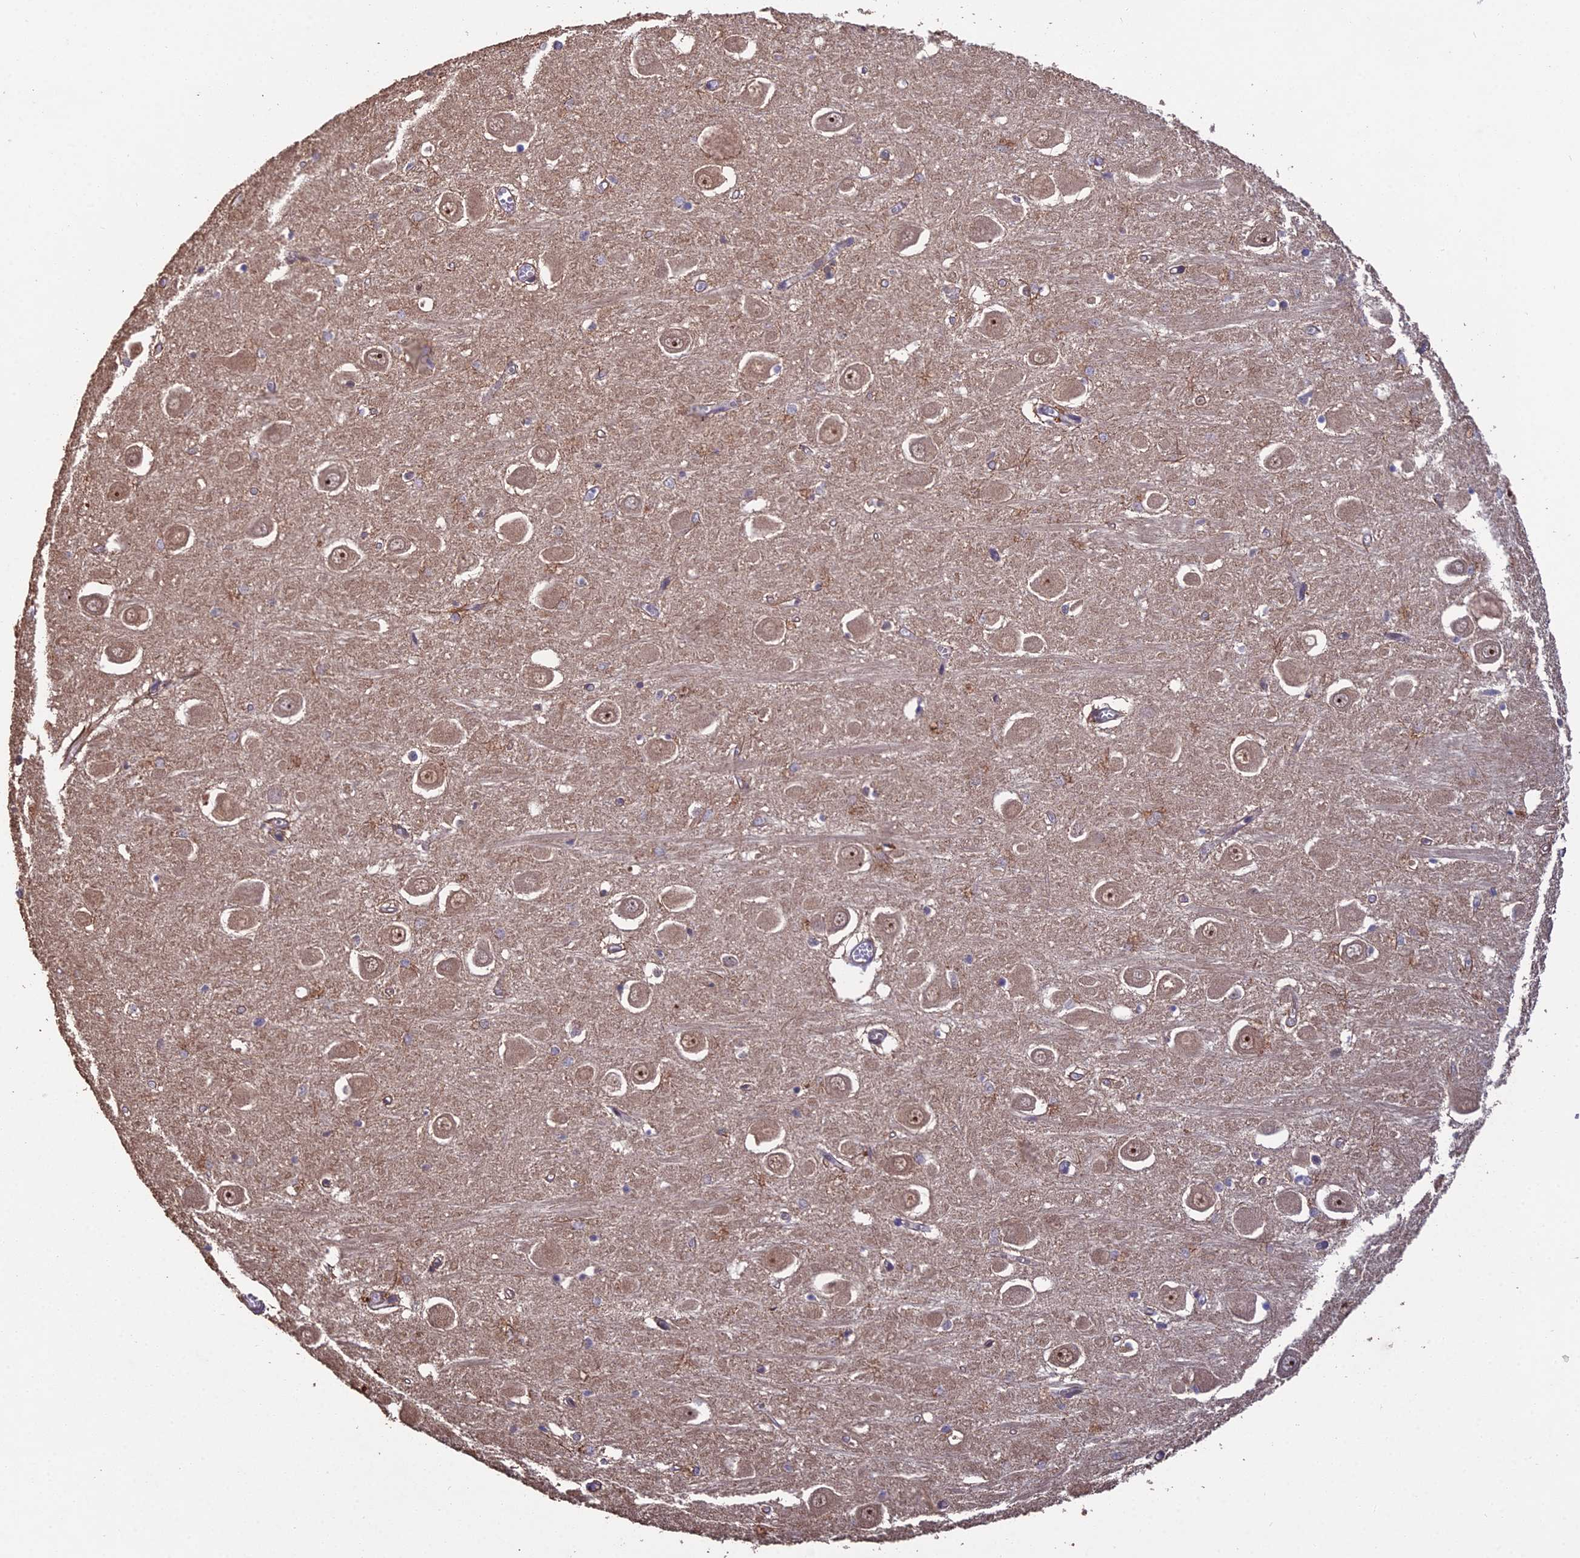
{"staining": {"intensity": "moderate", "quantity": "<25%", "location": "cytoplasmic/membranous,nuclear"}, "tissue": "hippocampus", "cell_type": "Glial cells", "image_type": "normal", "snomed": [{"axis": "morphology", "description": "Normal tissue, NOS"}, {"axis": "topography", "description": "Hippocampus"}], "caption": "Protein expression by immunohistochemistry (IHC) demonstrates moderate cytoplasmic/membranous,nuclear staining in approximately <25% of glial cells in normal hippocampus. Using DAB (3,3'-diaminobenzidine) (brown) and hematoxylin (blue) stains, captured at high magnification using brightfield microscopy.", "gene": "RALGAPA2", "patient": {"sex": "male", "age": 70}}